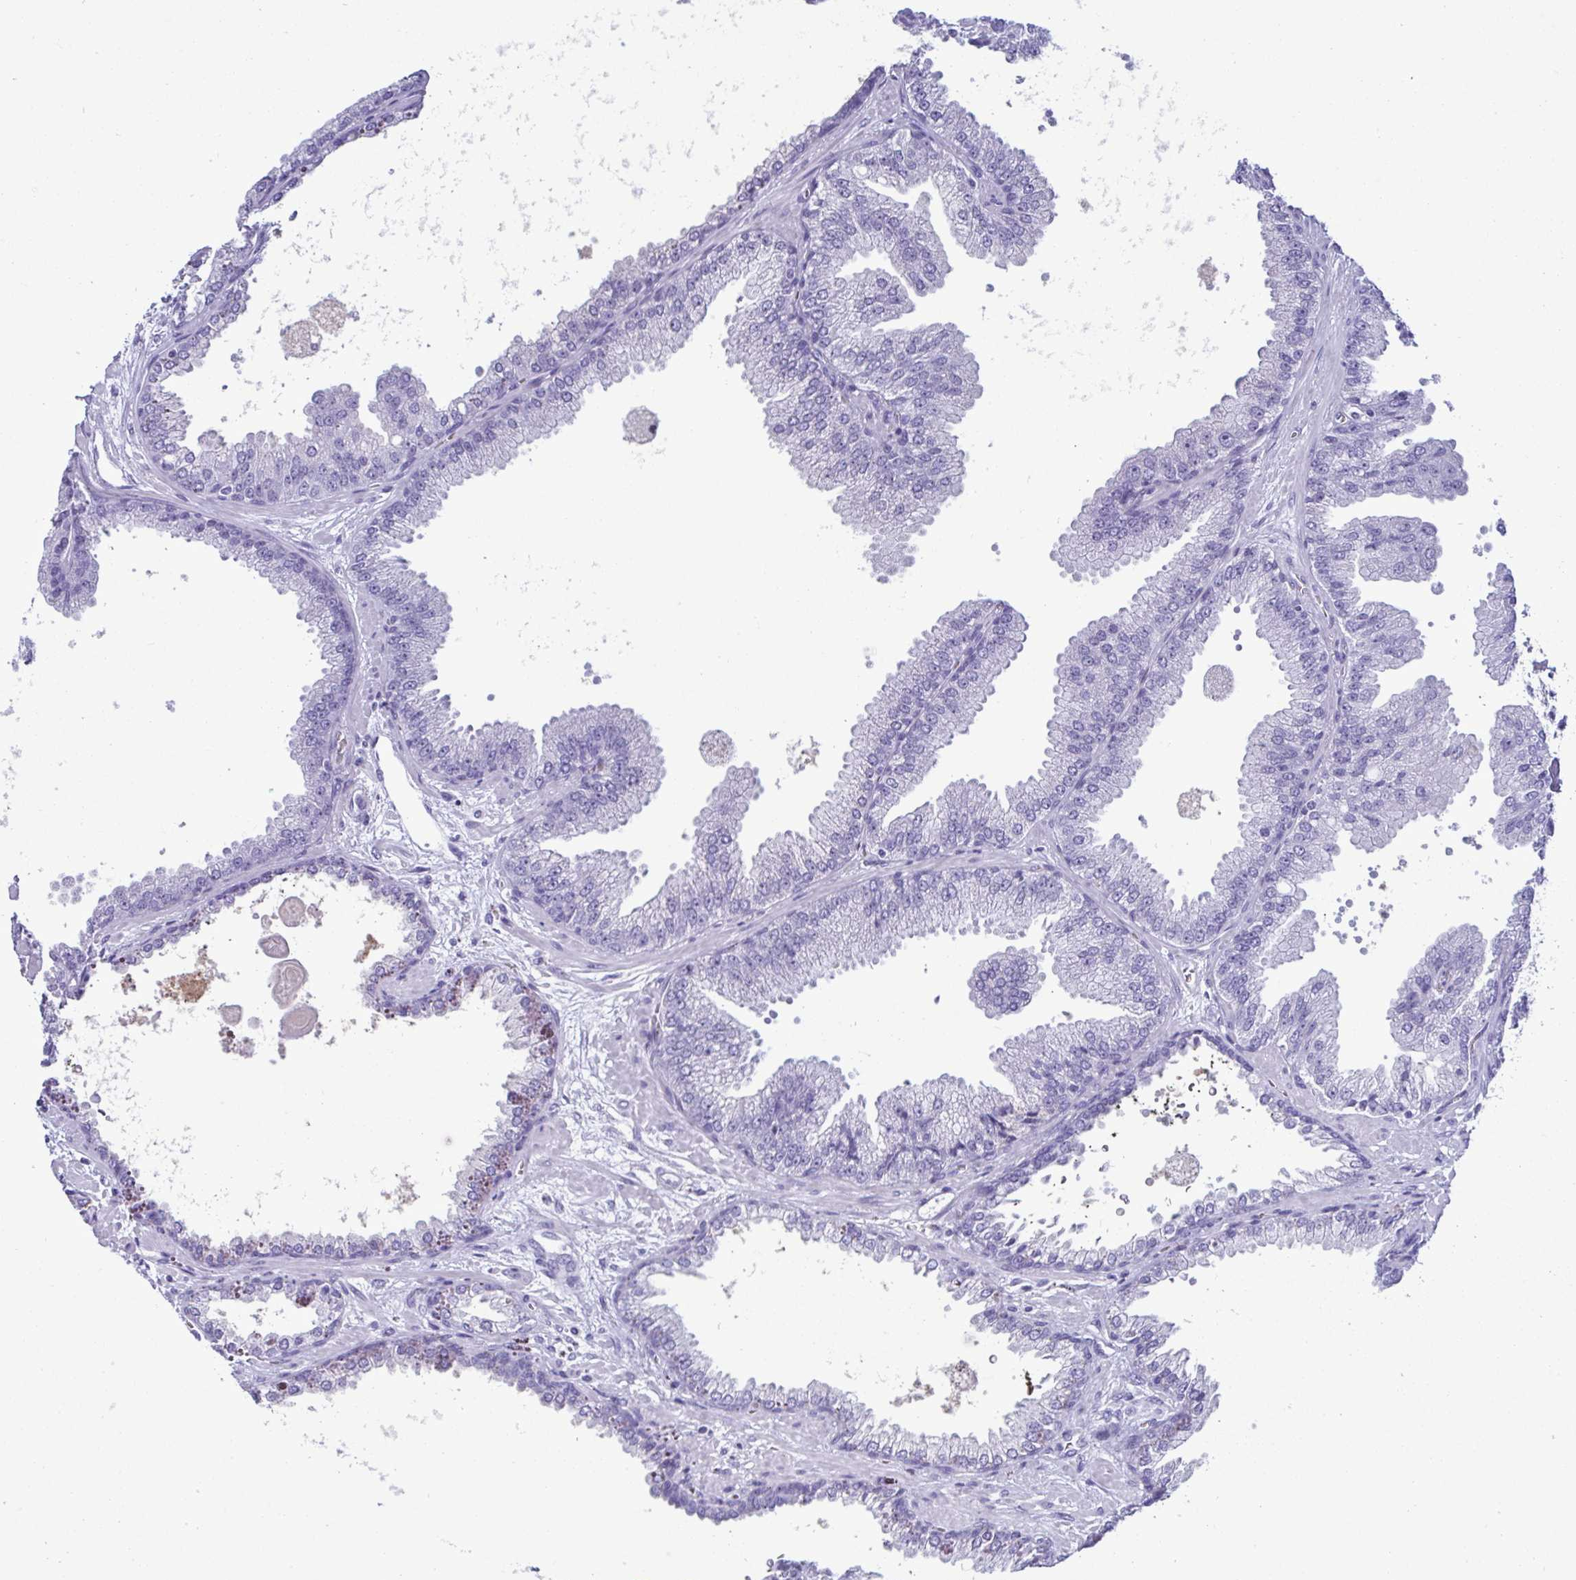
{"staining": {"intensity": "negative", "quantity": "none", "location": "none"}, "tissue": "prostate cancer", "cell_type": "Tumor cells", "image_type": "cancer", "snomed": [{"axis": "morphology", "description": "Adenocarcinoma, Low grade"}, {"axis": "topography", "description": "Prostate"}], "caption": "High magnification brightfield microscopy of prostate cancer (adenocarcinoma (low-grade)) stained with DAB (brown) and counterstained with hematoxylin (blue): tumor cells show no significant staining.", "gene": "LTF", "patient": {"sex": "male", "age": 67}}